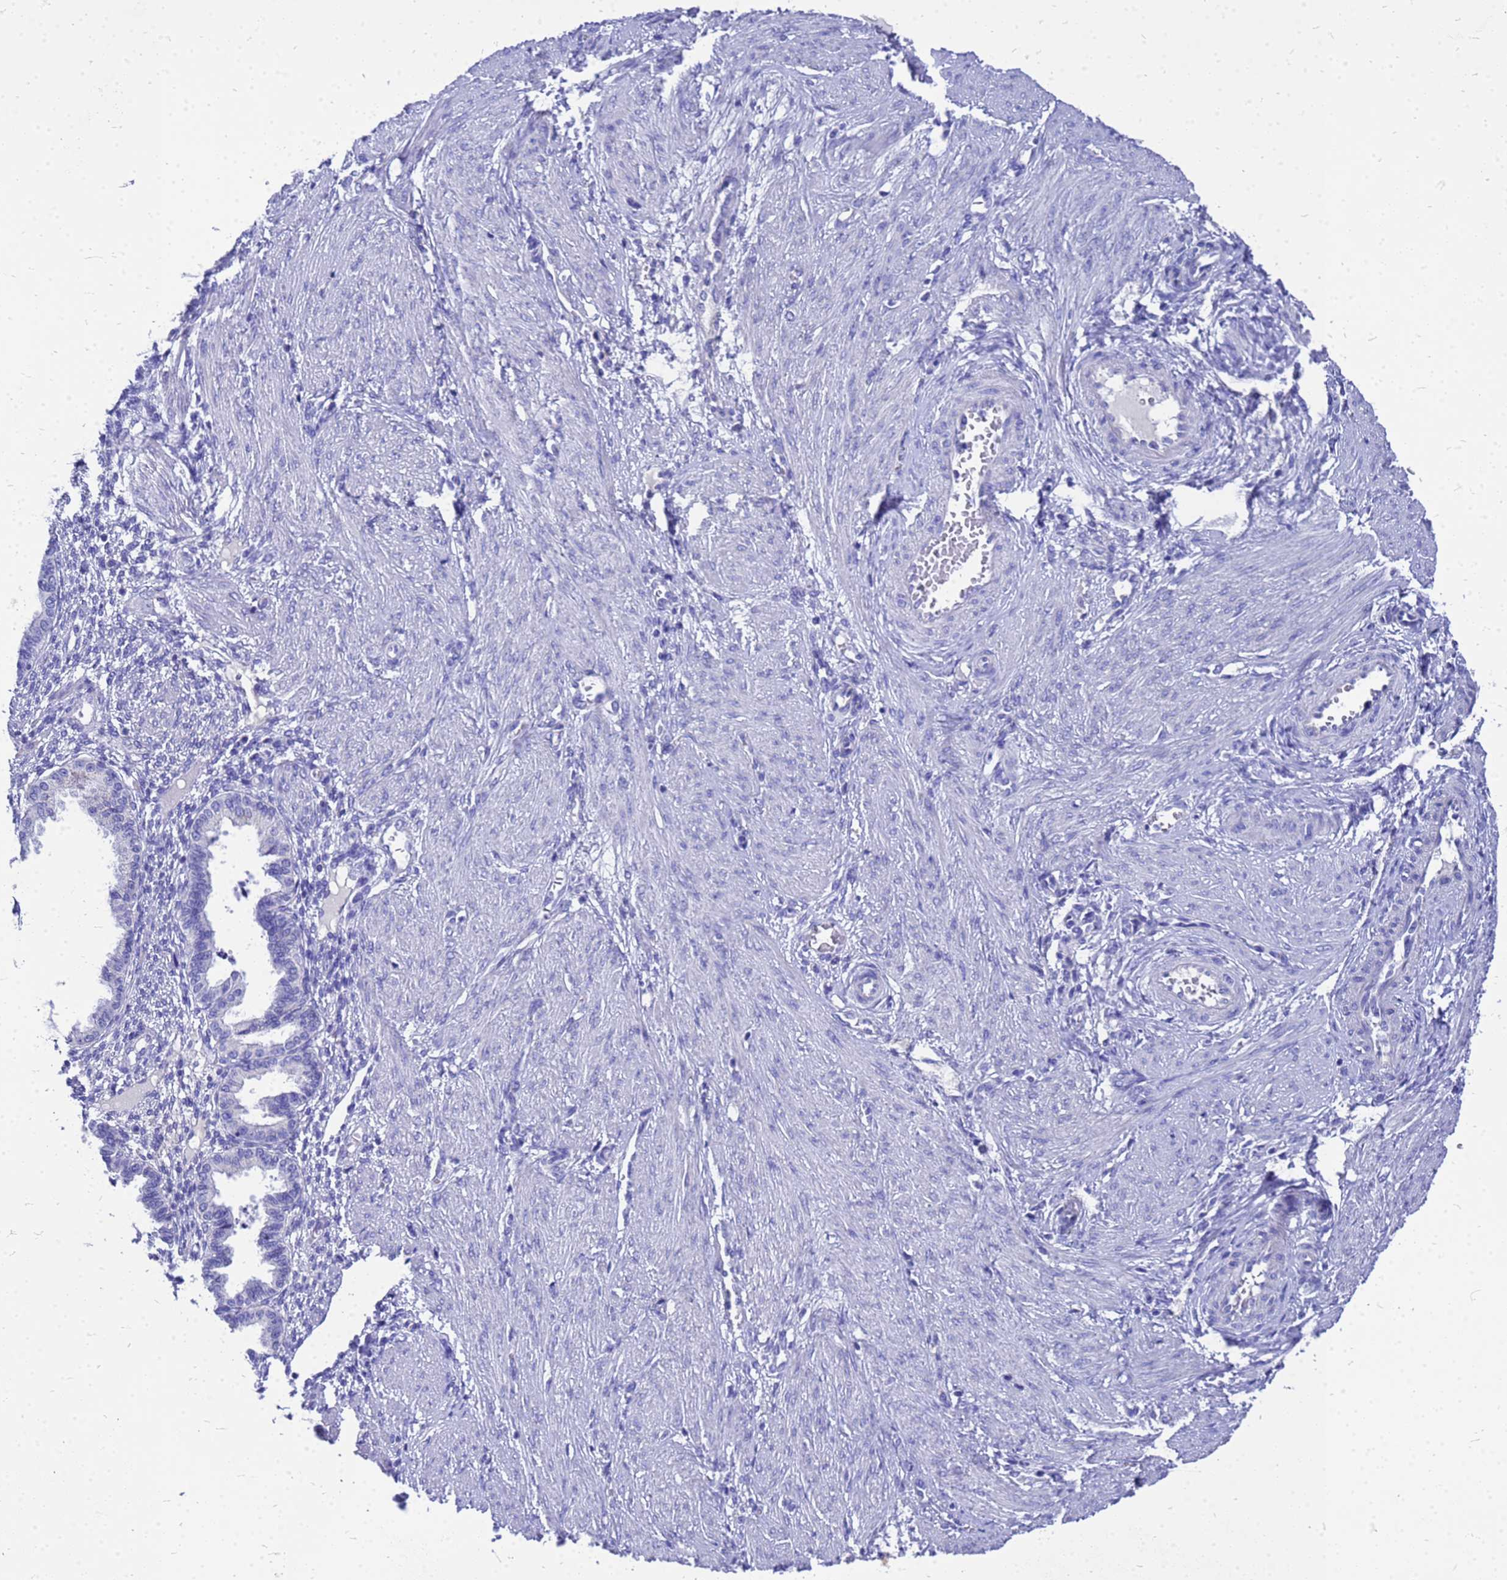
{"staining": {"intensity": "negative", "quantity": "none", "location": "none"}, "tissue": "endometrium", "cell_type": "Cells in endometrial stroma", "image_type": "normal", "snomed": [{"axis": "morphology", "description": "Normal tissue, NOS"}, {"axis": "topography", "description": "Endometrium"}], "caption": "Immunohistochemistry photomicrograph of unremarkable endometrium: human endometrium stained with DAB exhibits no significant protein staining in cells in endometrial stroma.", "gene": "OR52E2", "patient": {"sex": "female", "age": 33}}